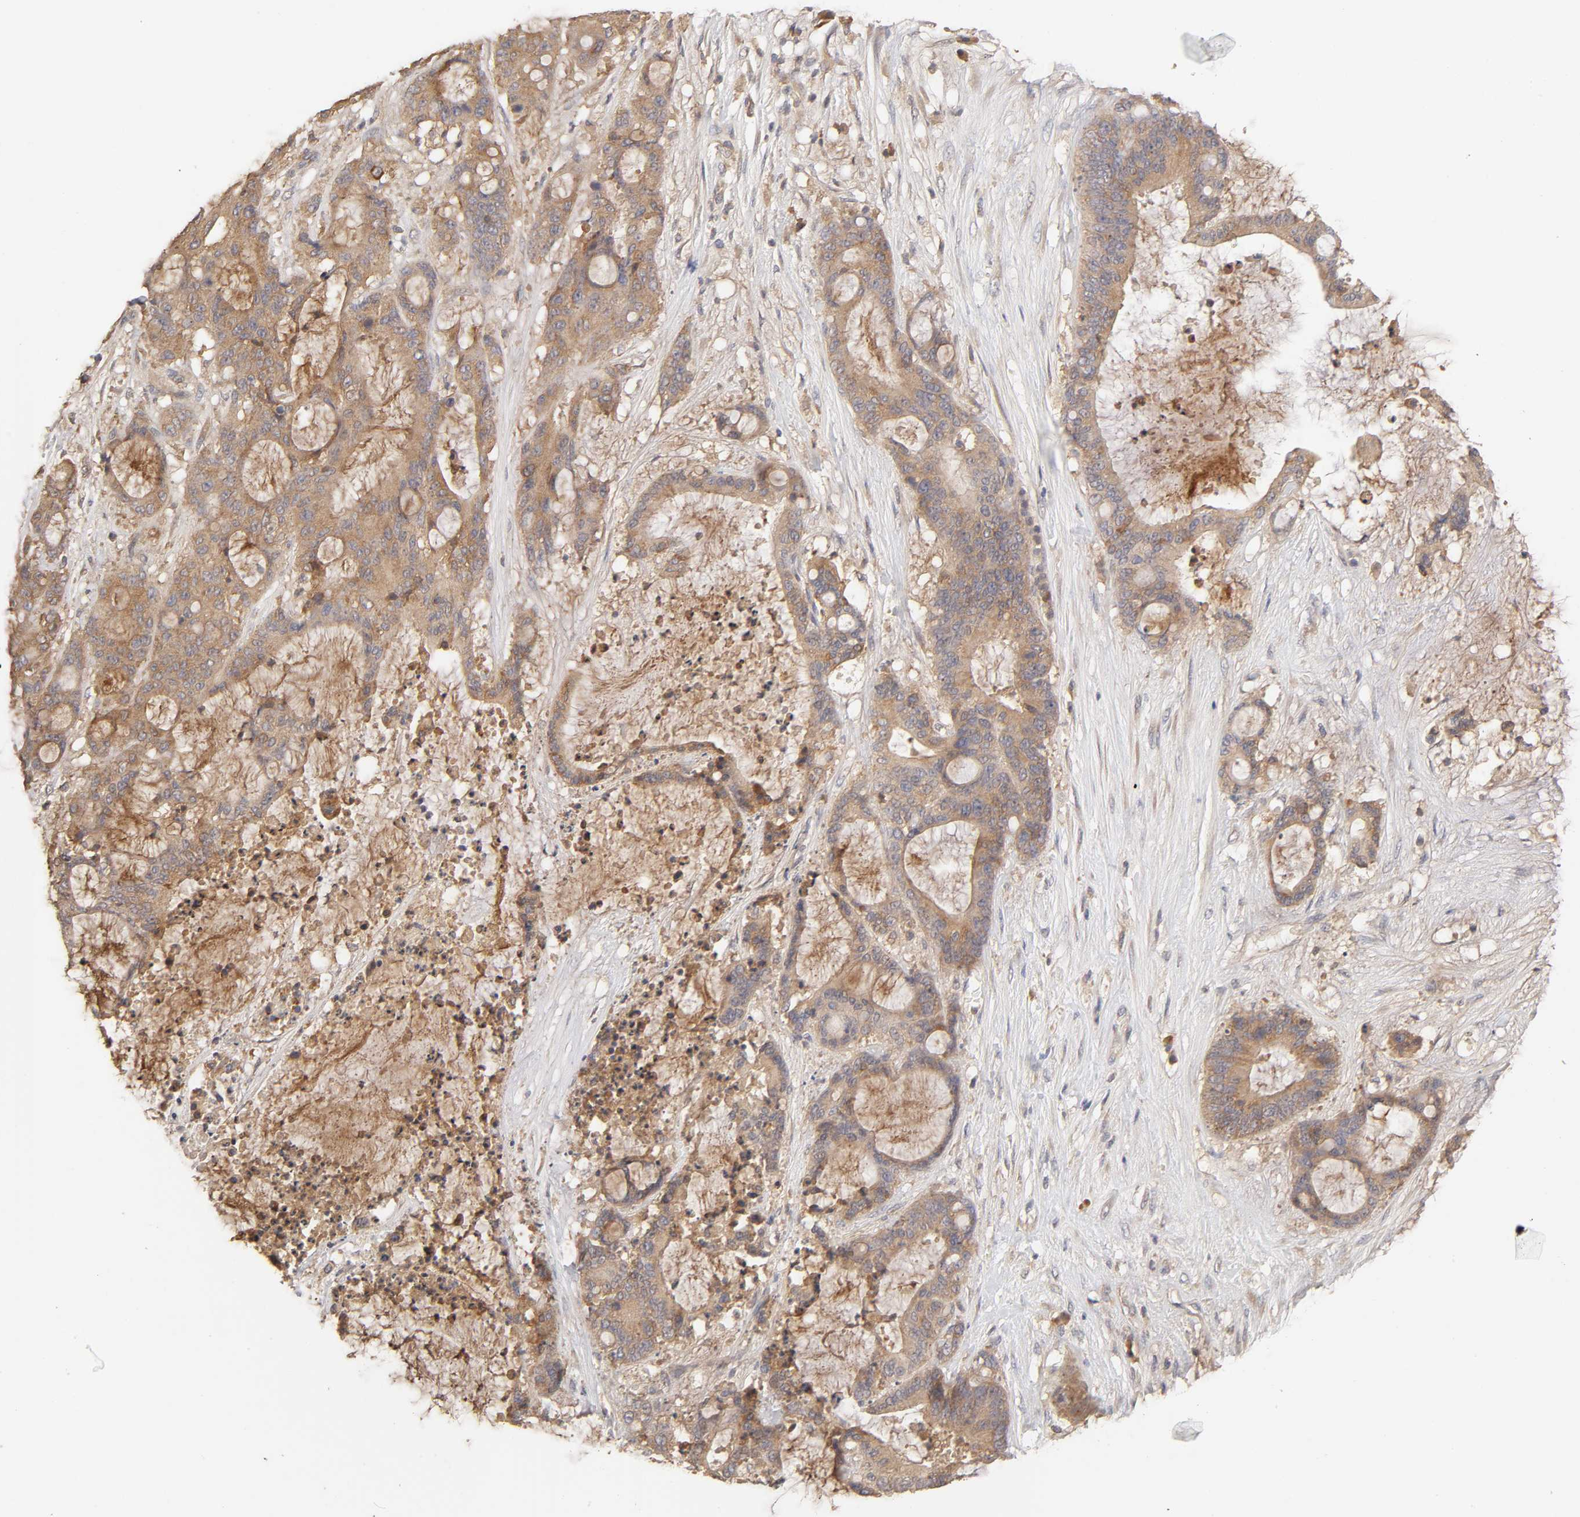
{"staining": {"intensity": "moderate", "quantity": ">75%", "location": "cytoplasmic/membranous"}, "tissue": "liver cancer", "cell_type": "Tumor cells", "image_type": "cancer", "snomed": [{"axis": "morphology", "description": "Cholangiocarcinoma"}, {"axis": "topography", "description": "Liver"}], "caption": "This is an image of IHC staining of liver cancer (cholangiocarcinoma), which shows moderate positivity in the cytoplasmic/membranous of tumor cells.", "gene": "AP1G2", "patient": {"sex": "female", "age": 73}}